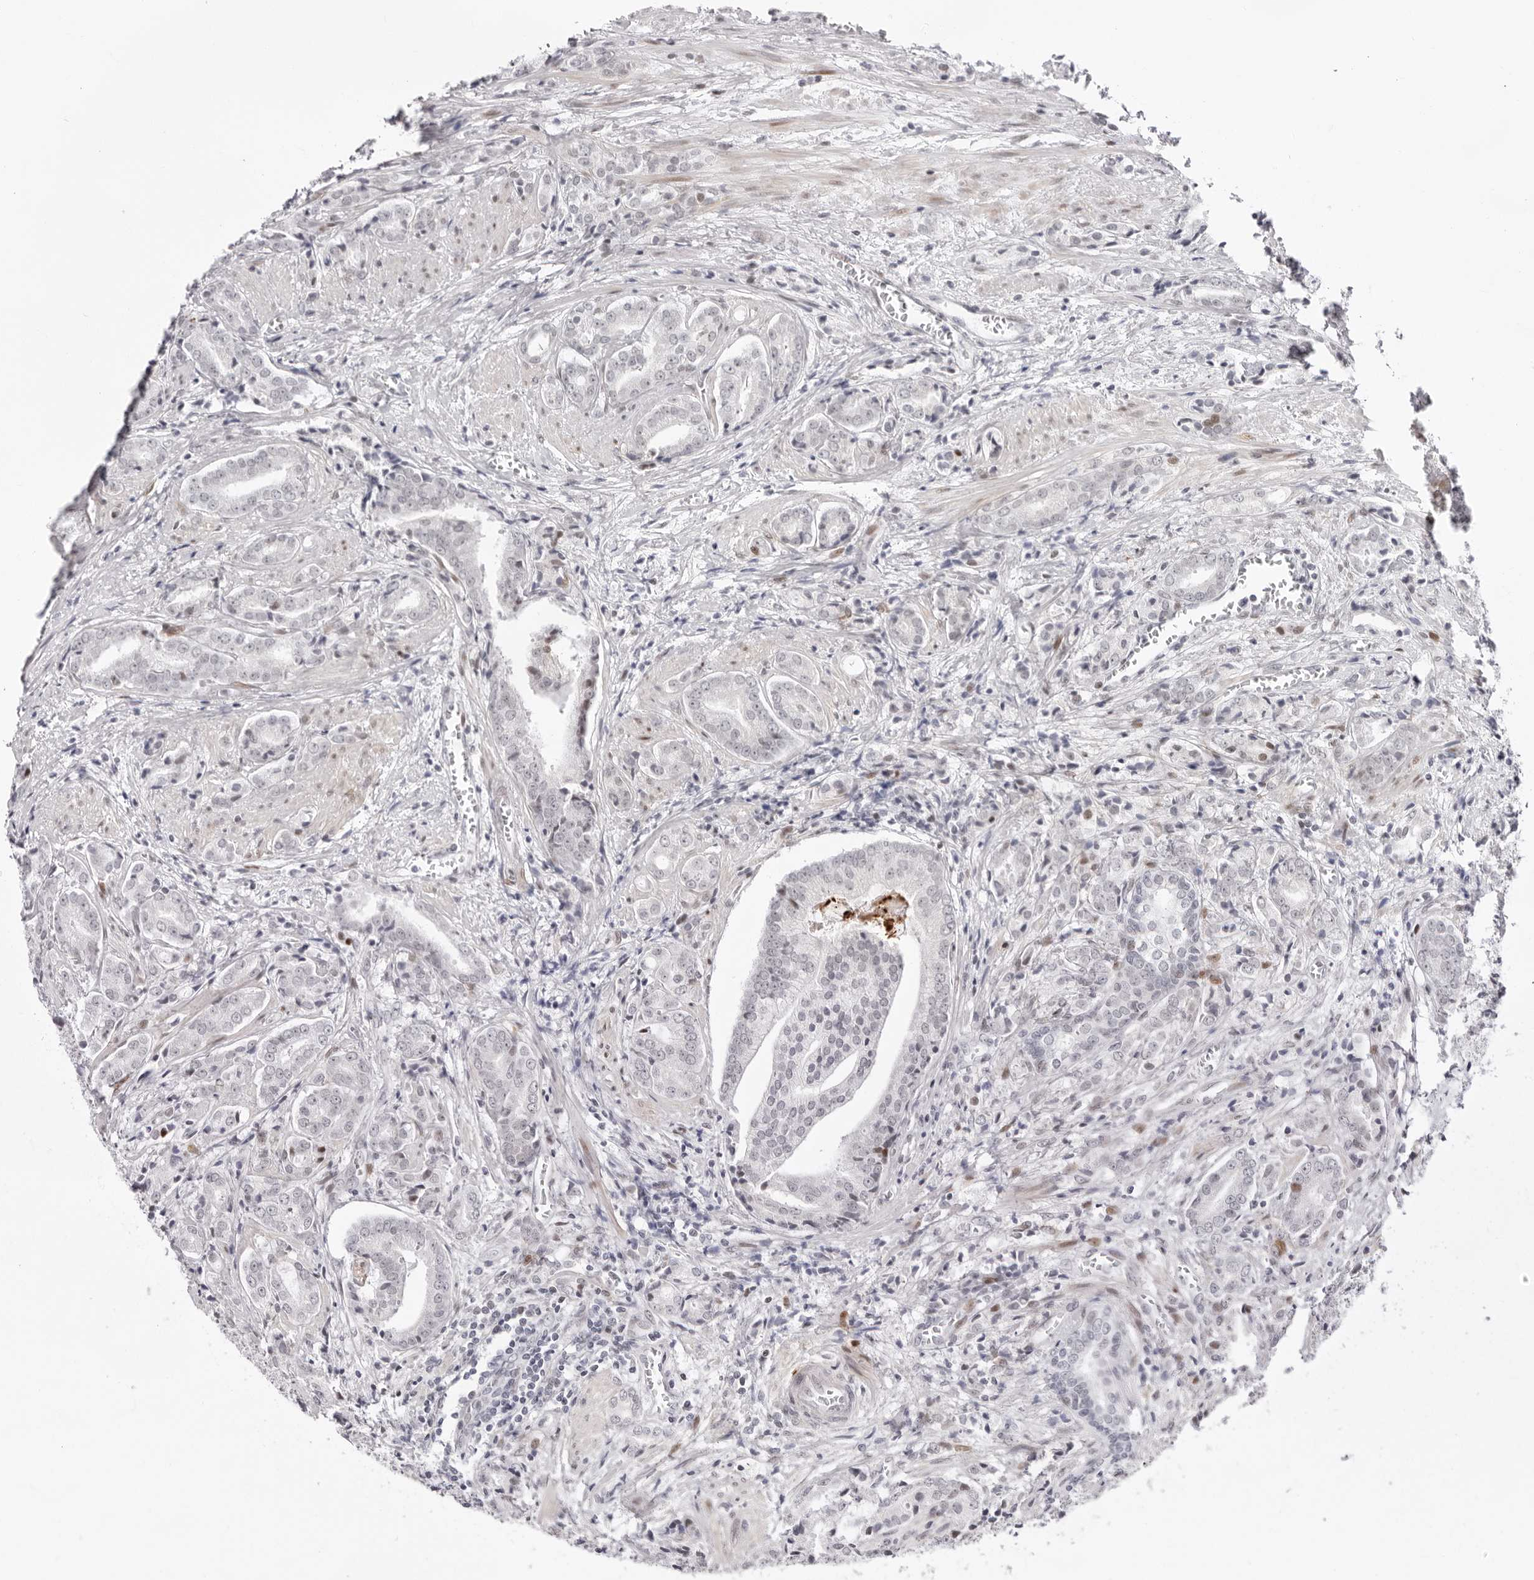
{"staining": {"intensity": "negative", "quantity": "none", "location": "none"}, "tissue": "prostate cancer", "cell_type": "Tumor cells", "image_type": "cancer", "snomed": [{"axis": "morphology", "description": "Adenocarcinoma, High grade"}, {"axis": "topography", "description": "Prostate"}], "caption": "A histopathology image of human adenocarcinoma (high-grade) (prostate) is negative for staining in tumor cells. Nuclei are stained in blue.", "gene": "NTPCR", "patient": {"sex": "male", "age": 57}}